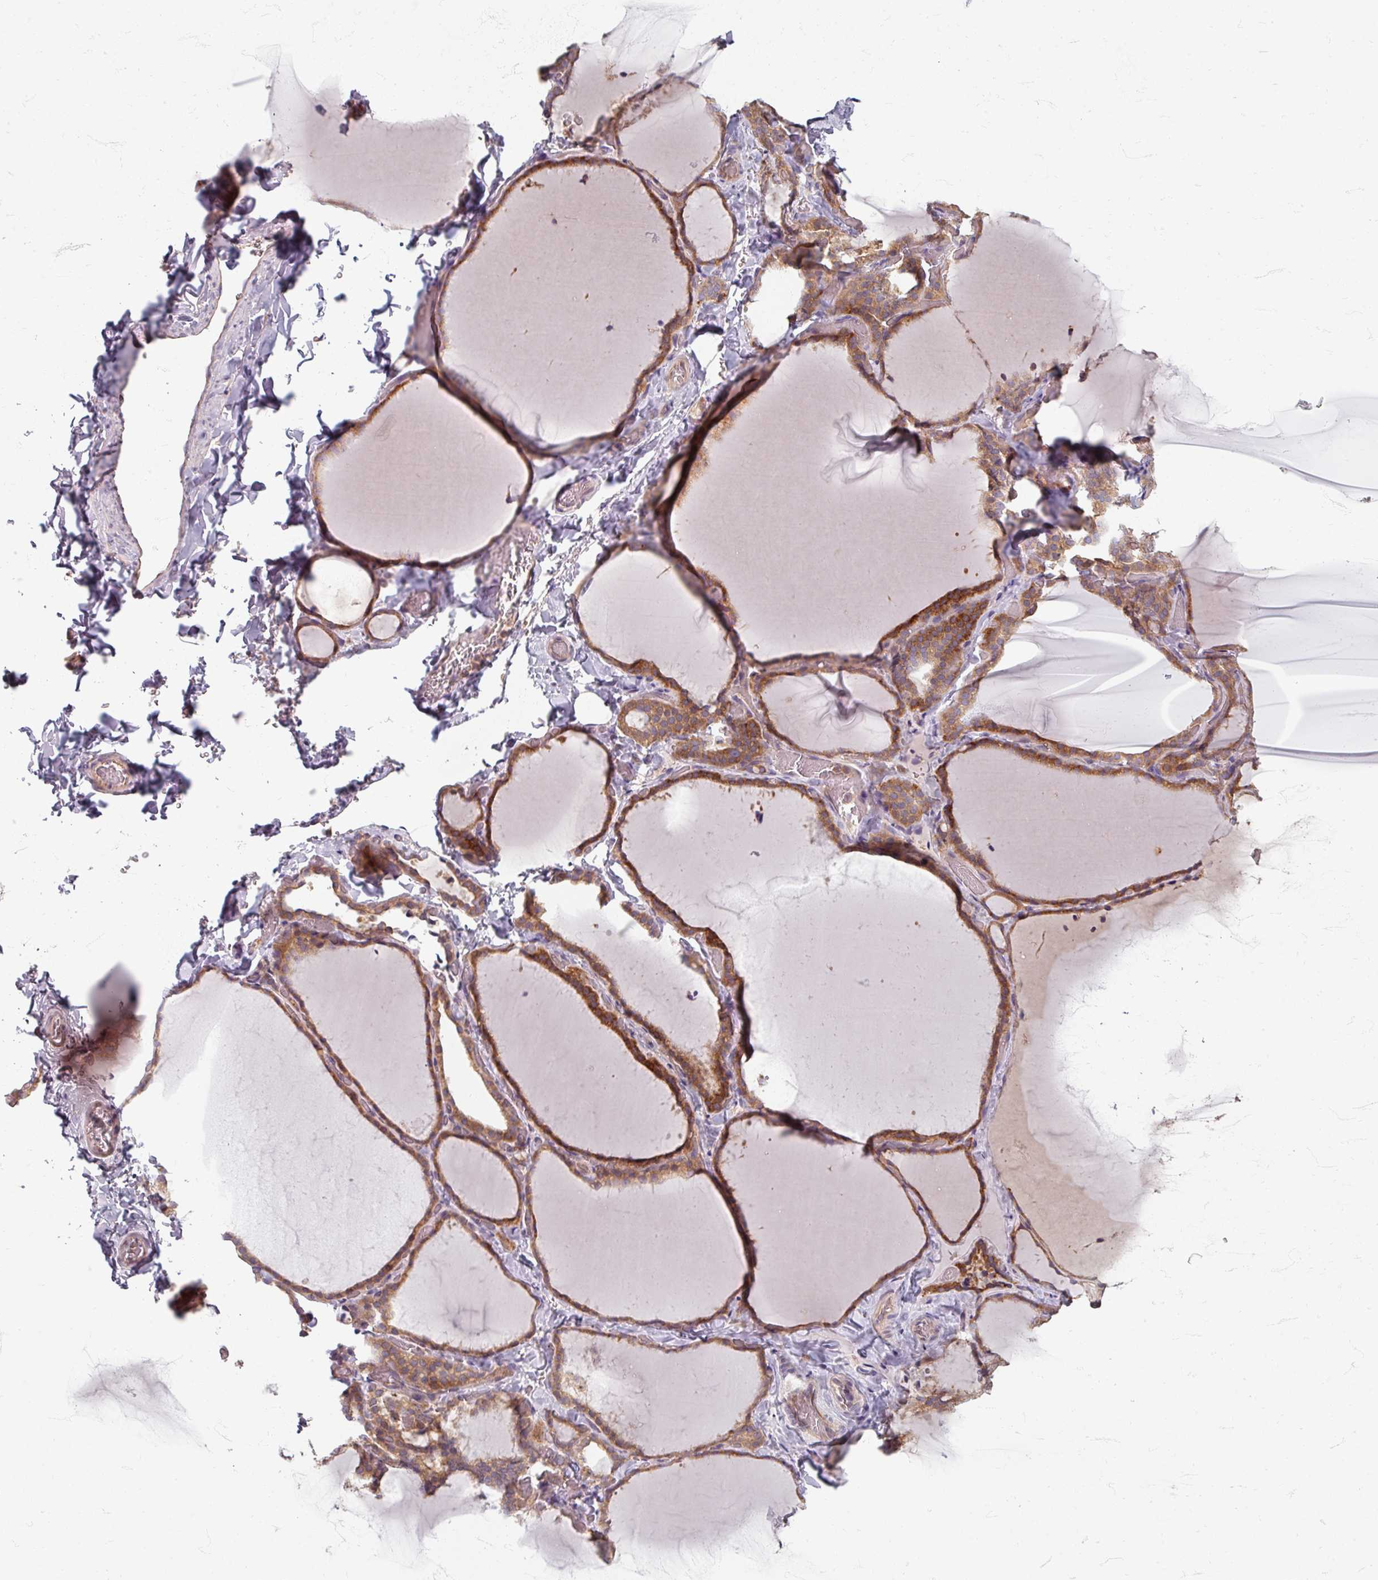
{"staining": {"intensity": "strong", "quantity": ">75%", "location": "cytoplasmic/membranous"}, "tissue": "thyroid gland", "cell_type": "Glandular cells", "image_type": "normal", "snomed": [{"axis": "morphology", "description": "Normal tissue, NOS"}, {"axis": "topography", "description": "Thyroid gland"}], "caption": "Human thyroid gland stained for a protein (brown) reveals strong cytoplasmic/membranous positive expression in approximately >75% of glandular cells.", "gene": "STAM", "patient": {"sex": "female", "age": 22}}